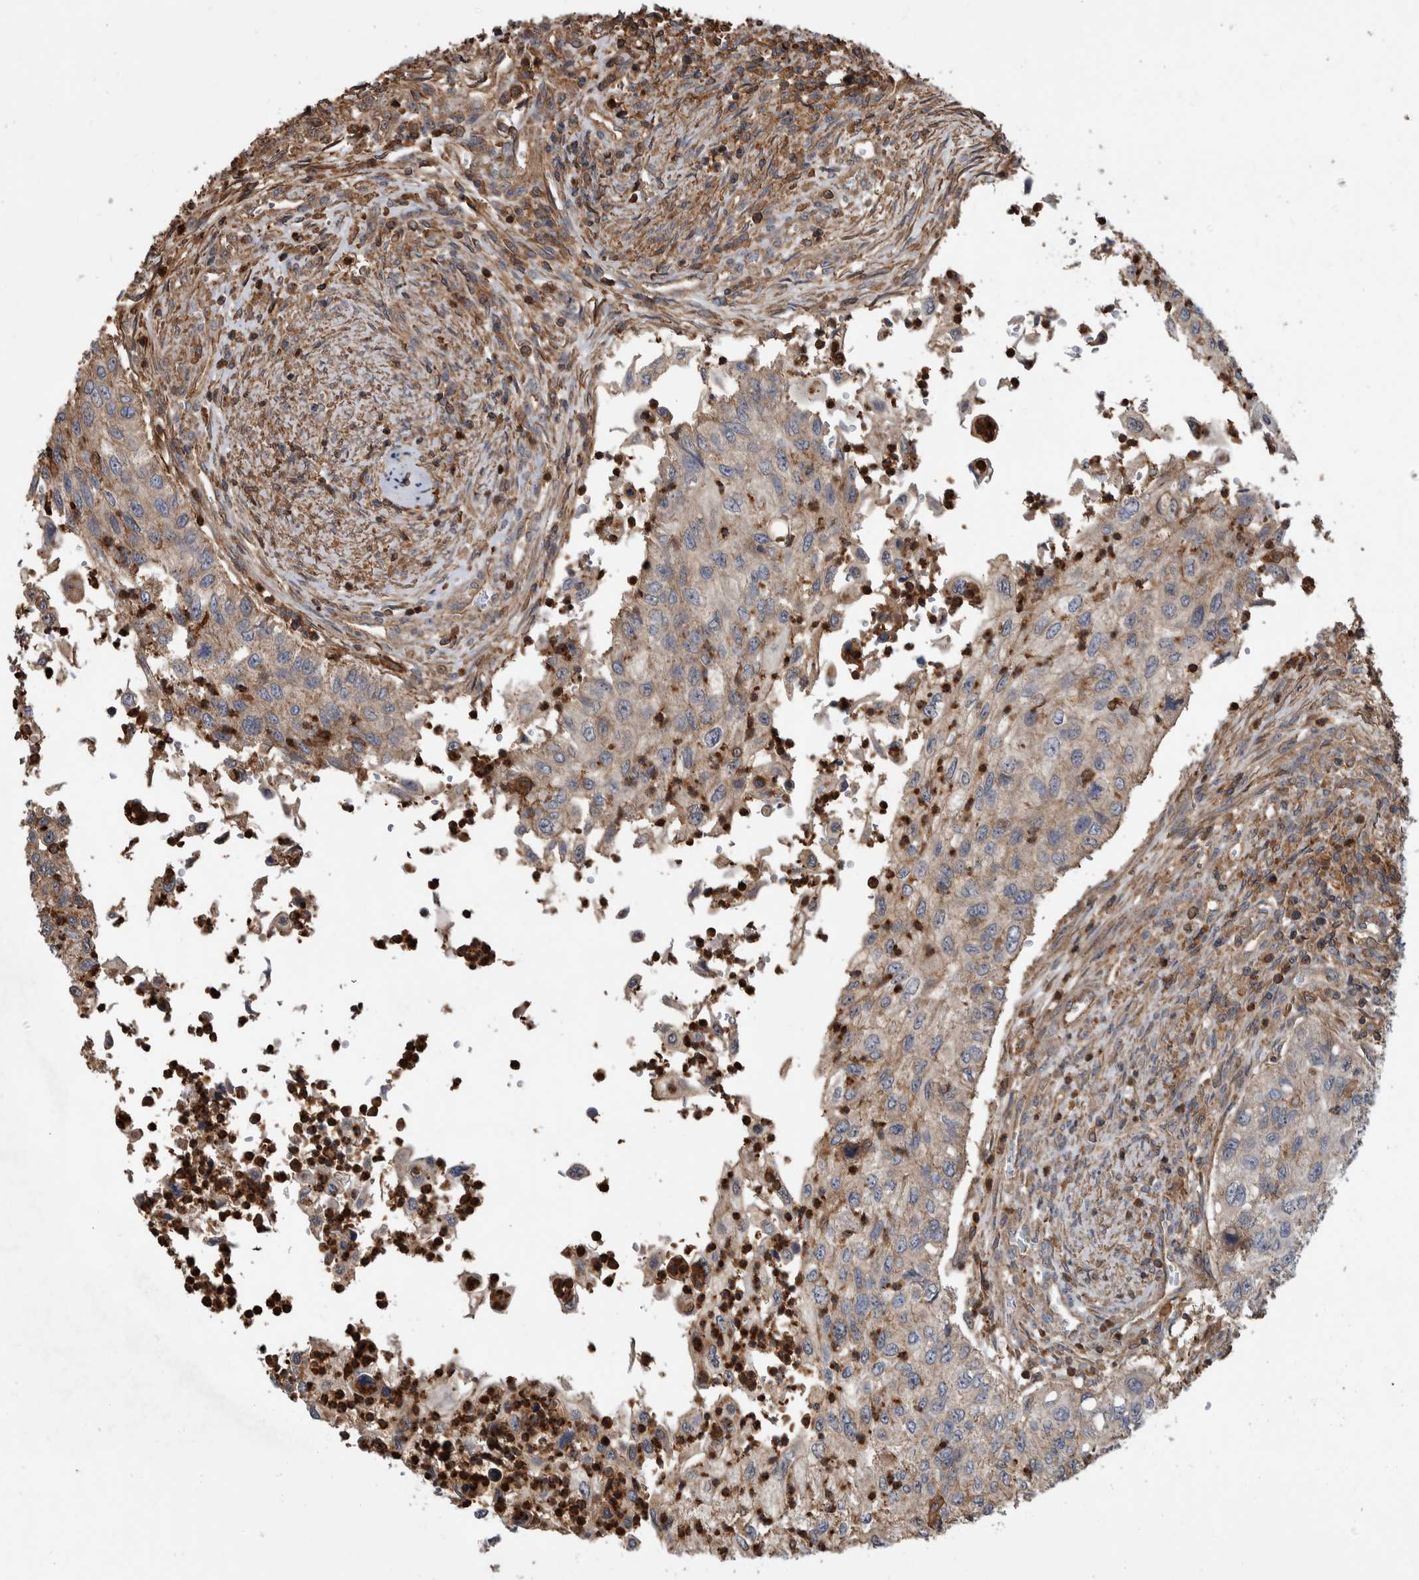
{"staining": {"intensity": "negative", "quantity": "none", "location": "none"}, "tissue": "urothelial cancer", "cell_type": "Tumor cells", "image_type": "cancer", "snomed": [{"axis": "morphology", "description": "Urothelial carcinoma, High grade"}, {"axis": "topography", "description": "Urinary bladder"}], "caption": "The IHC histopathology image has no significant expression in tumor cells of urothelial cancer tissue.", "gene": "SDCBP", "patient": {"sex": "female", "age": 60}}